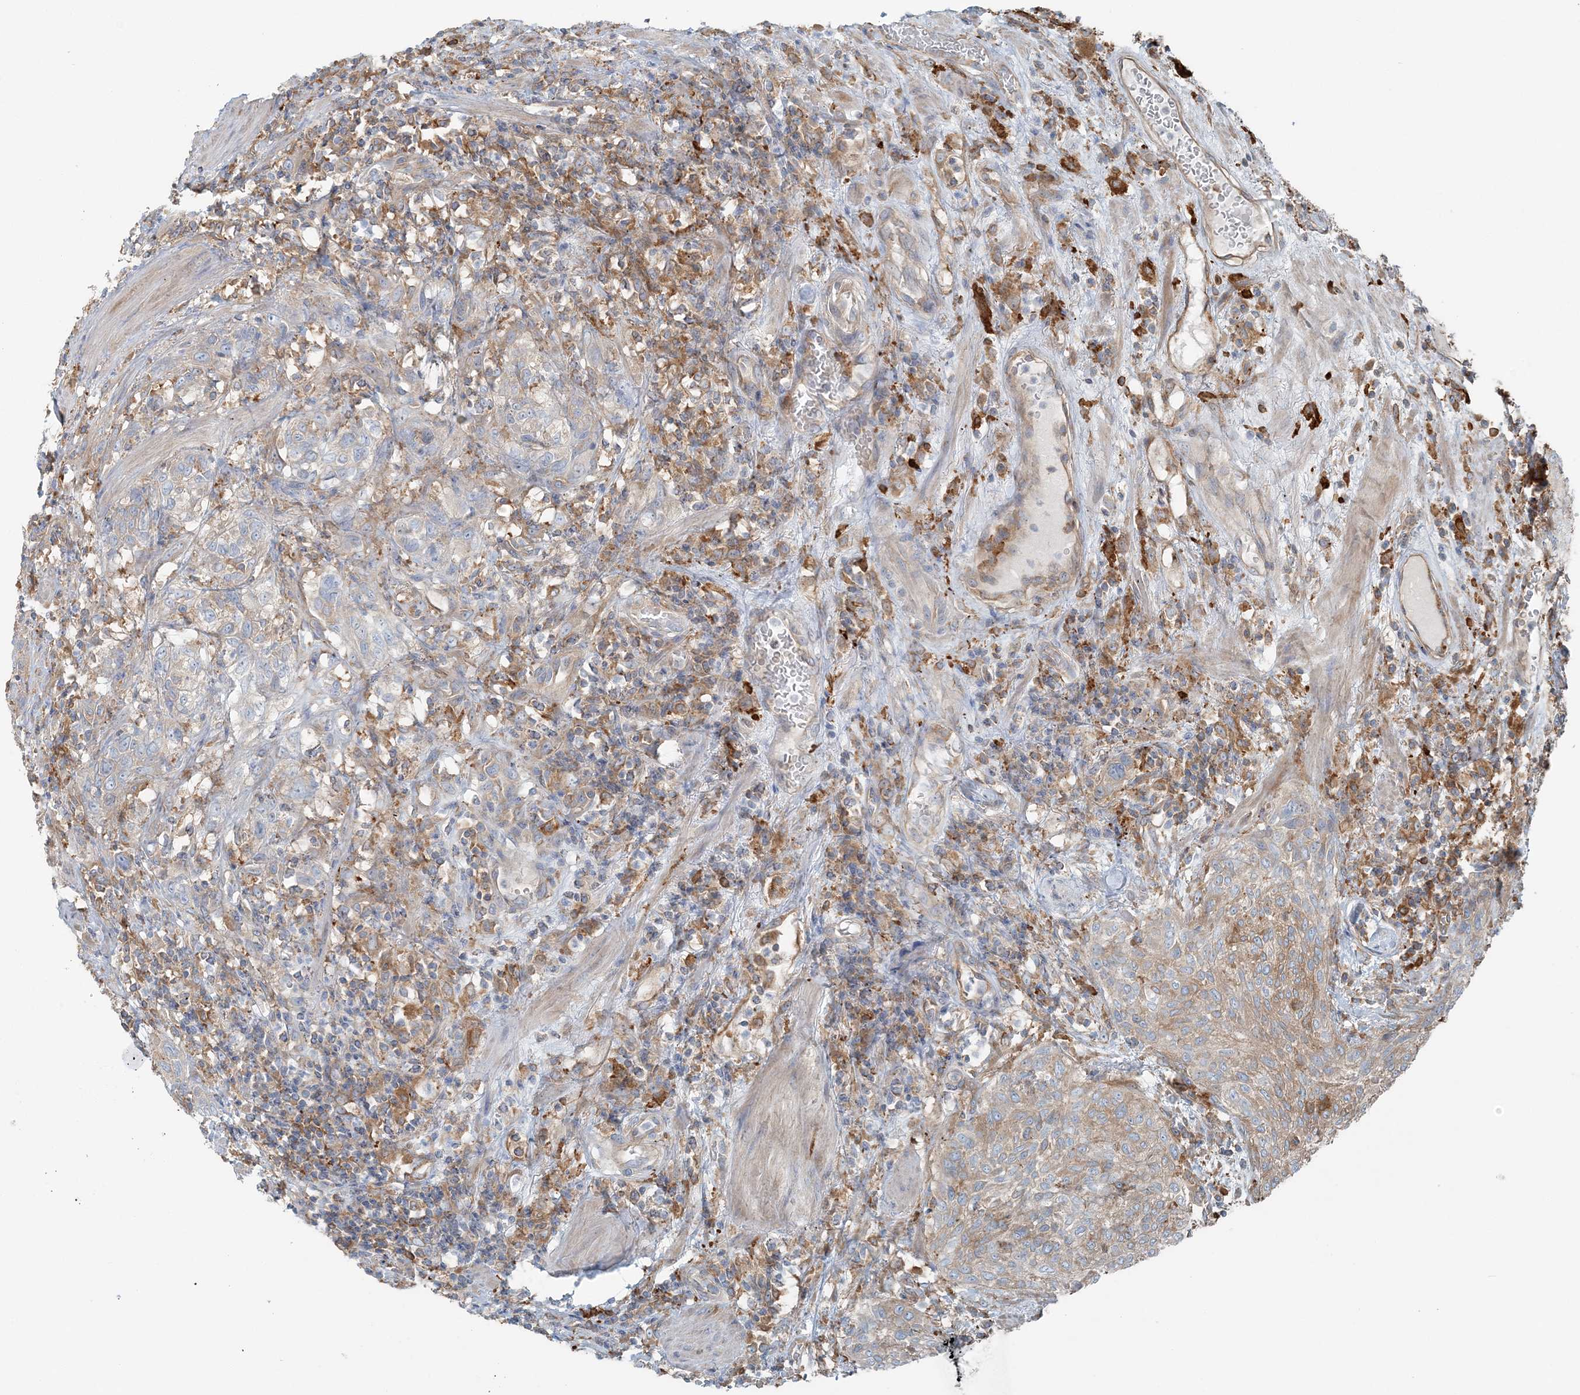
{"staining": {"intensity": "moderate", "quantity": "25%-75%", "location": "cytoplasmic/membranous"}, "tissue": "urothelial cancer", "cell_type": "Tumor cells", "image_type": "cancer", "snomed": [{"axis": "morphology", "description": "Urothelial carcinoma, High grade"}, {"axis": "topography", "description": "Urinary bladder"}], "caption": "Brown immunohistochemical staining in urothelial cancer demonstrates moderate cytoplasmic/membranous expression in approximately 25%-75% of tumor cells.", "gene": "SNX2", "patient": {"sex": "male", "age": 35}}